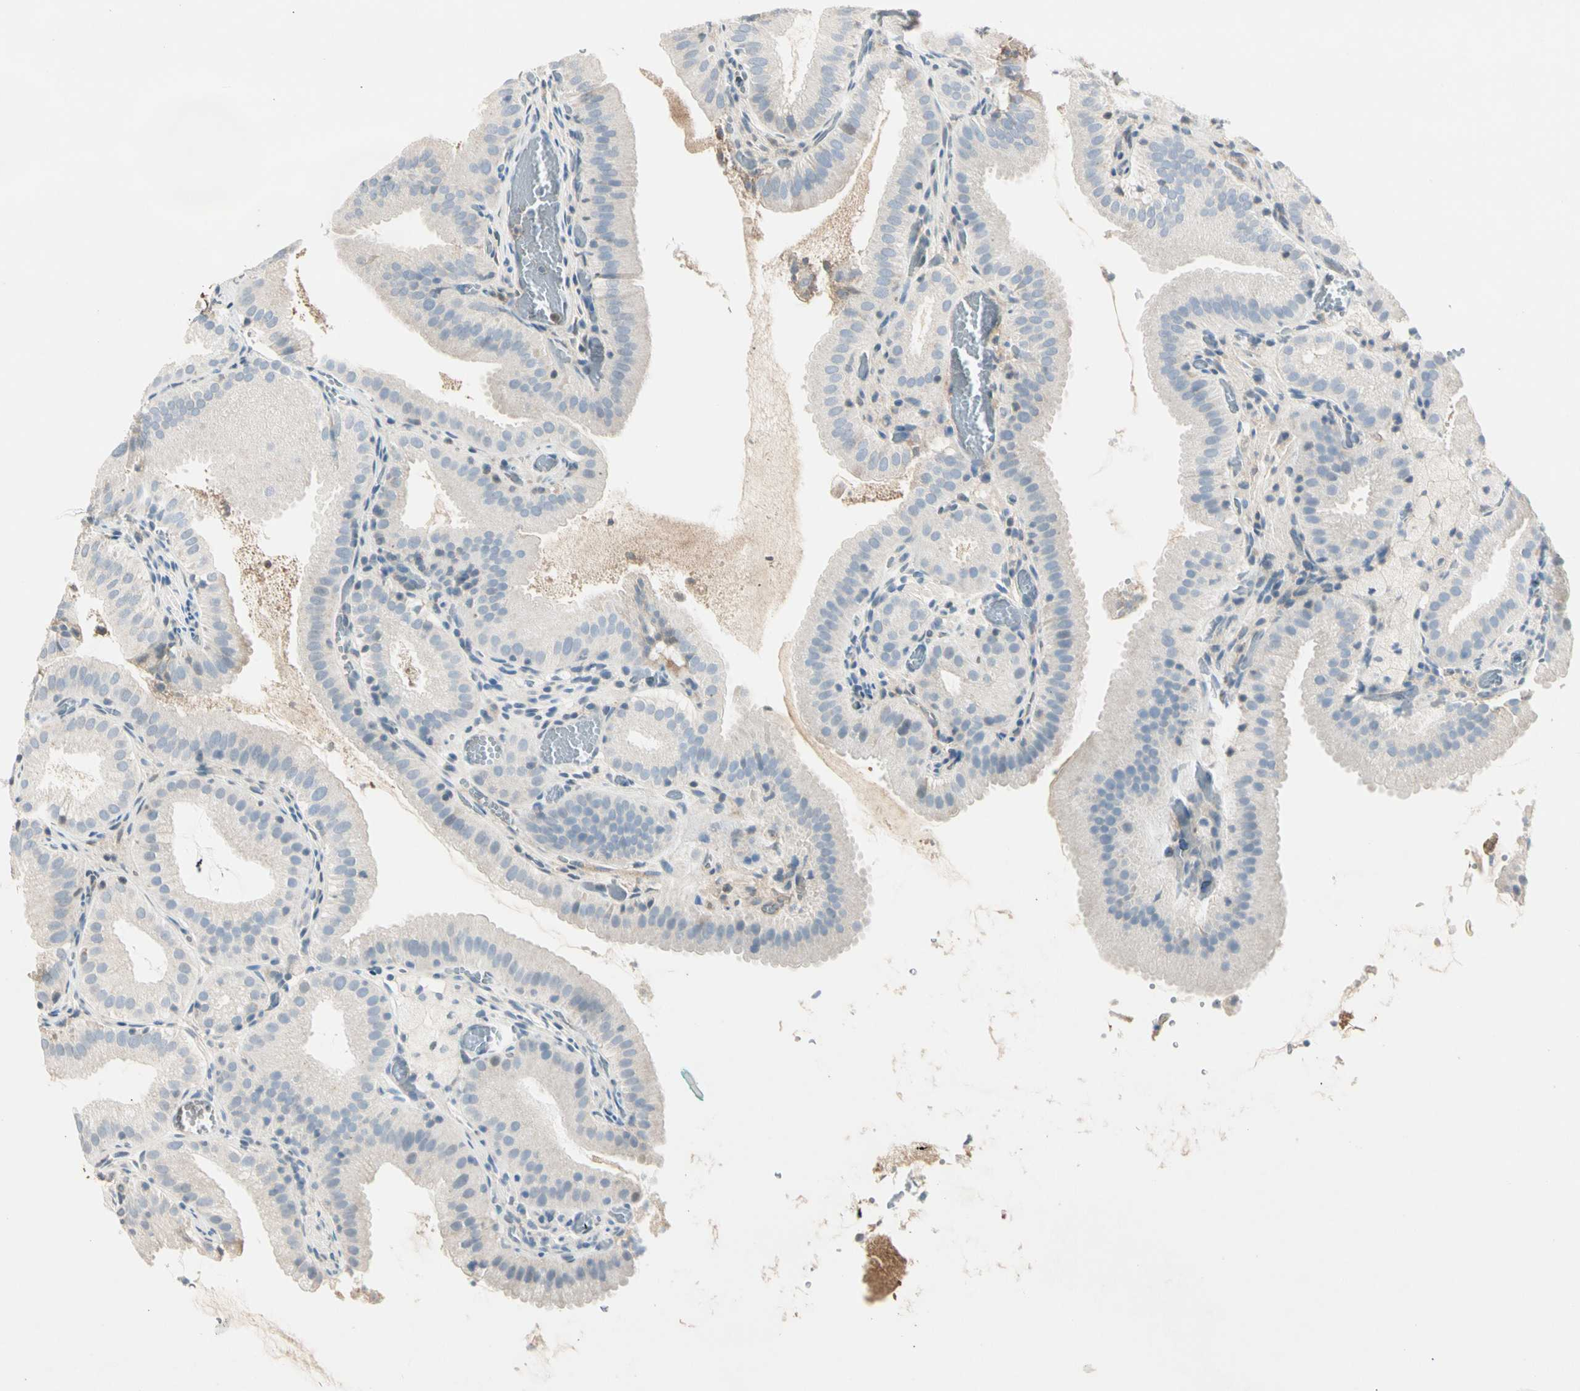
{"staining": {"intensity": "negative", "quantity": "none", "location": "none"}, "tissue": "gallbladder", "cell_type": "Glandular cells", "image_type": "normal", "snomed": [{"axis": "morphology", "description": "Normal tissue, NOS"}, {"axis": "topography", "description": "Gallbladder"}], "caption": "Immunohistochemical staining of normal human gallbladder shows no significant positivity in glandular cells.", "gene": "SERPIND1", "patient": {"sex": "male", "age": 54}}